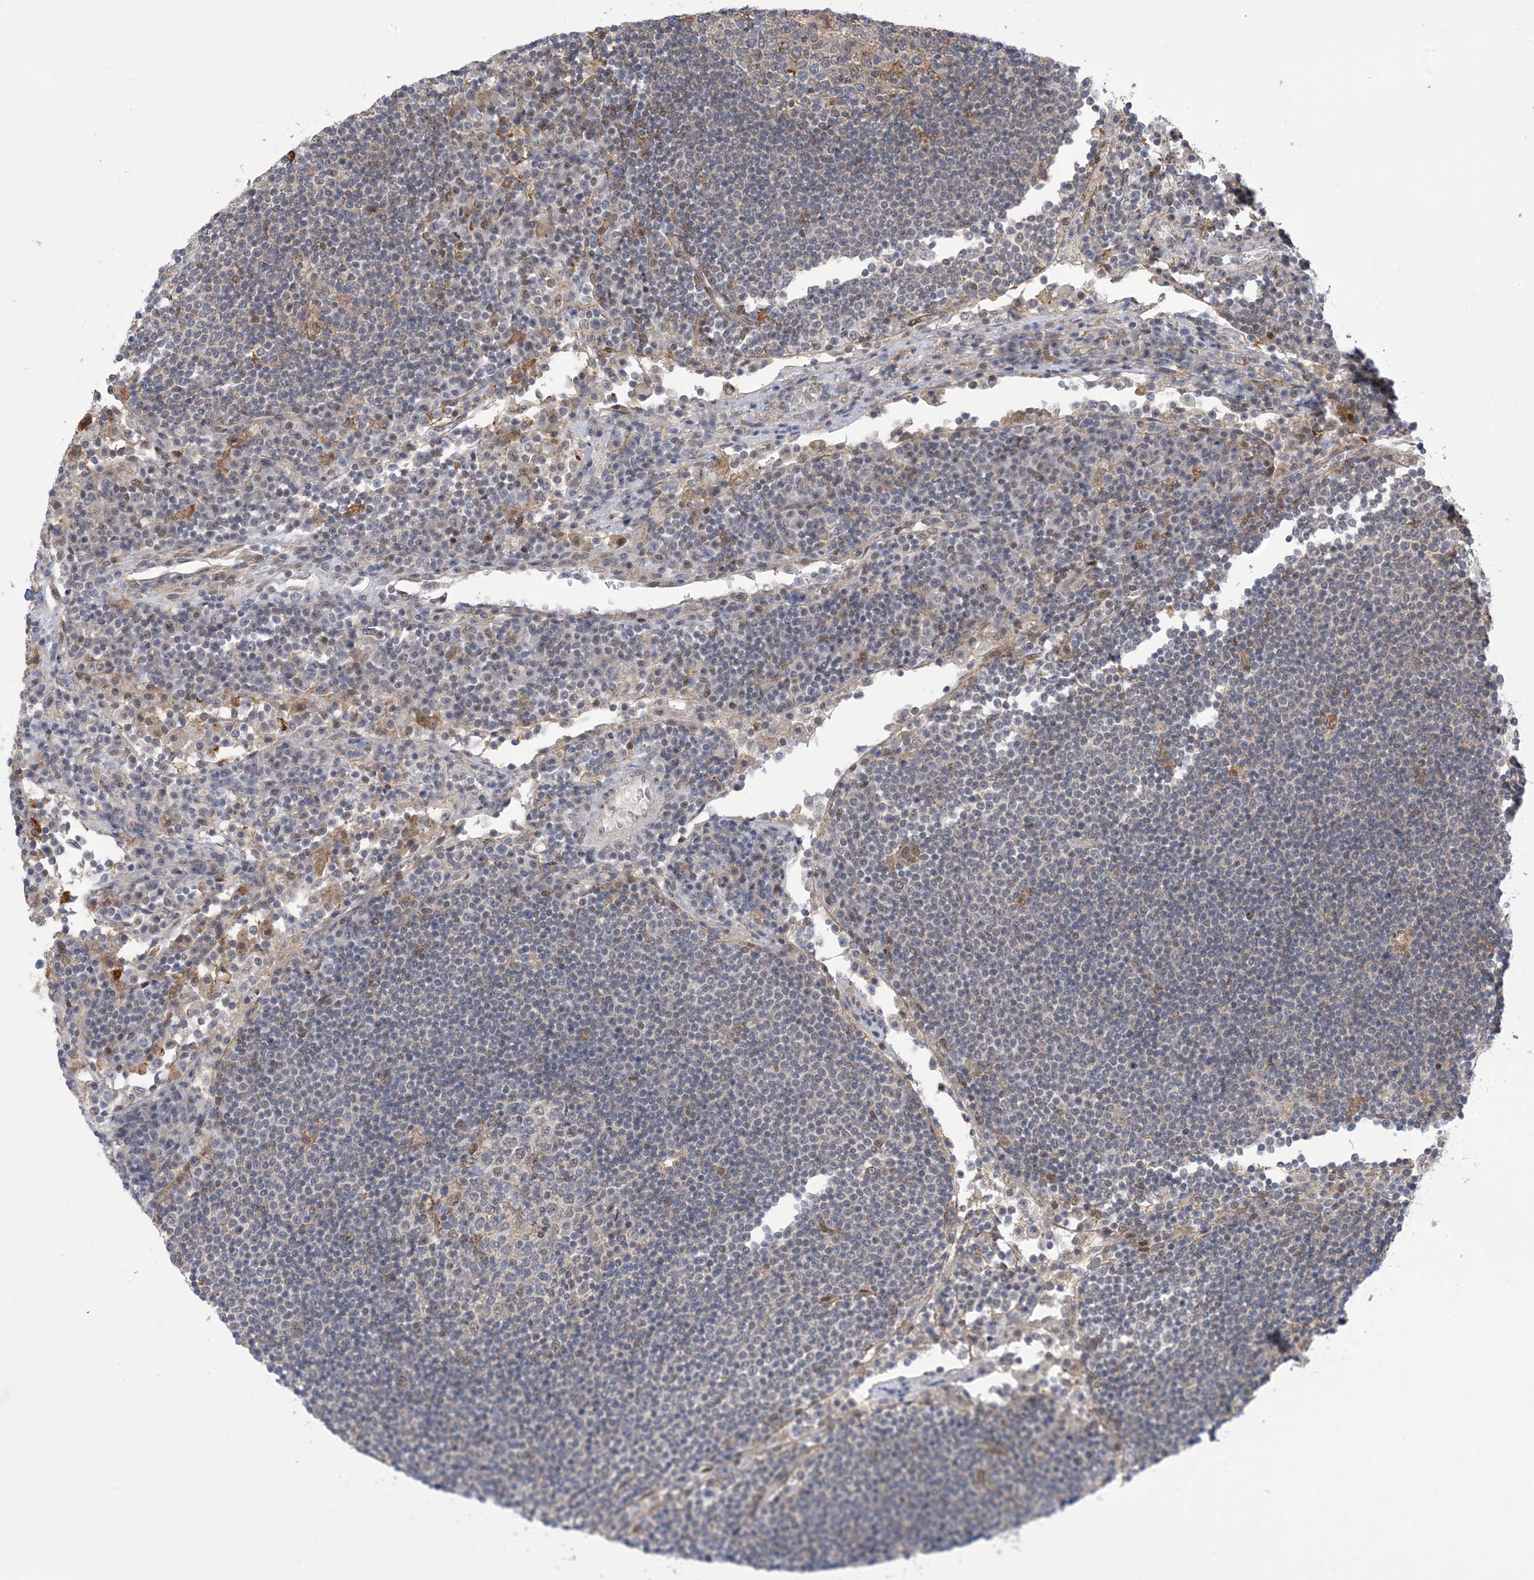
{"staining": {"intensity": "negative", "quantity": "none", "location": "none"}, "tissue": "lymph node", "cell_type": "Germinal center cells", "image_type": "normal", "snomed": [{"axis": "morphology", "description": "Normal tissue, NOS"}, {"axis": "topography", "description": "Lymph node"}], "caption": "Immunohistochemistry of unremarkable lymph node shows no positivity in germinal center cells.", "gene": "ZNF8", "patient": {"sex": "female", "age": 53}}